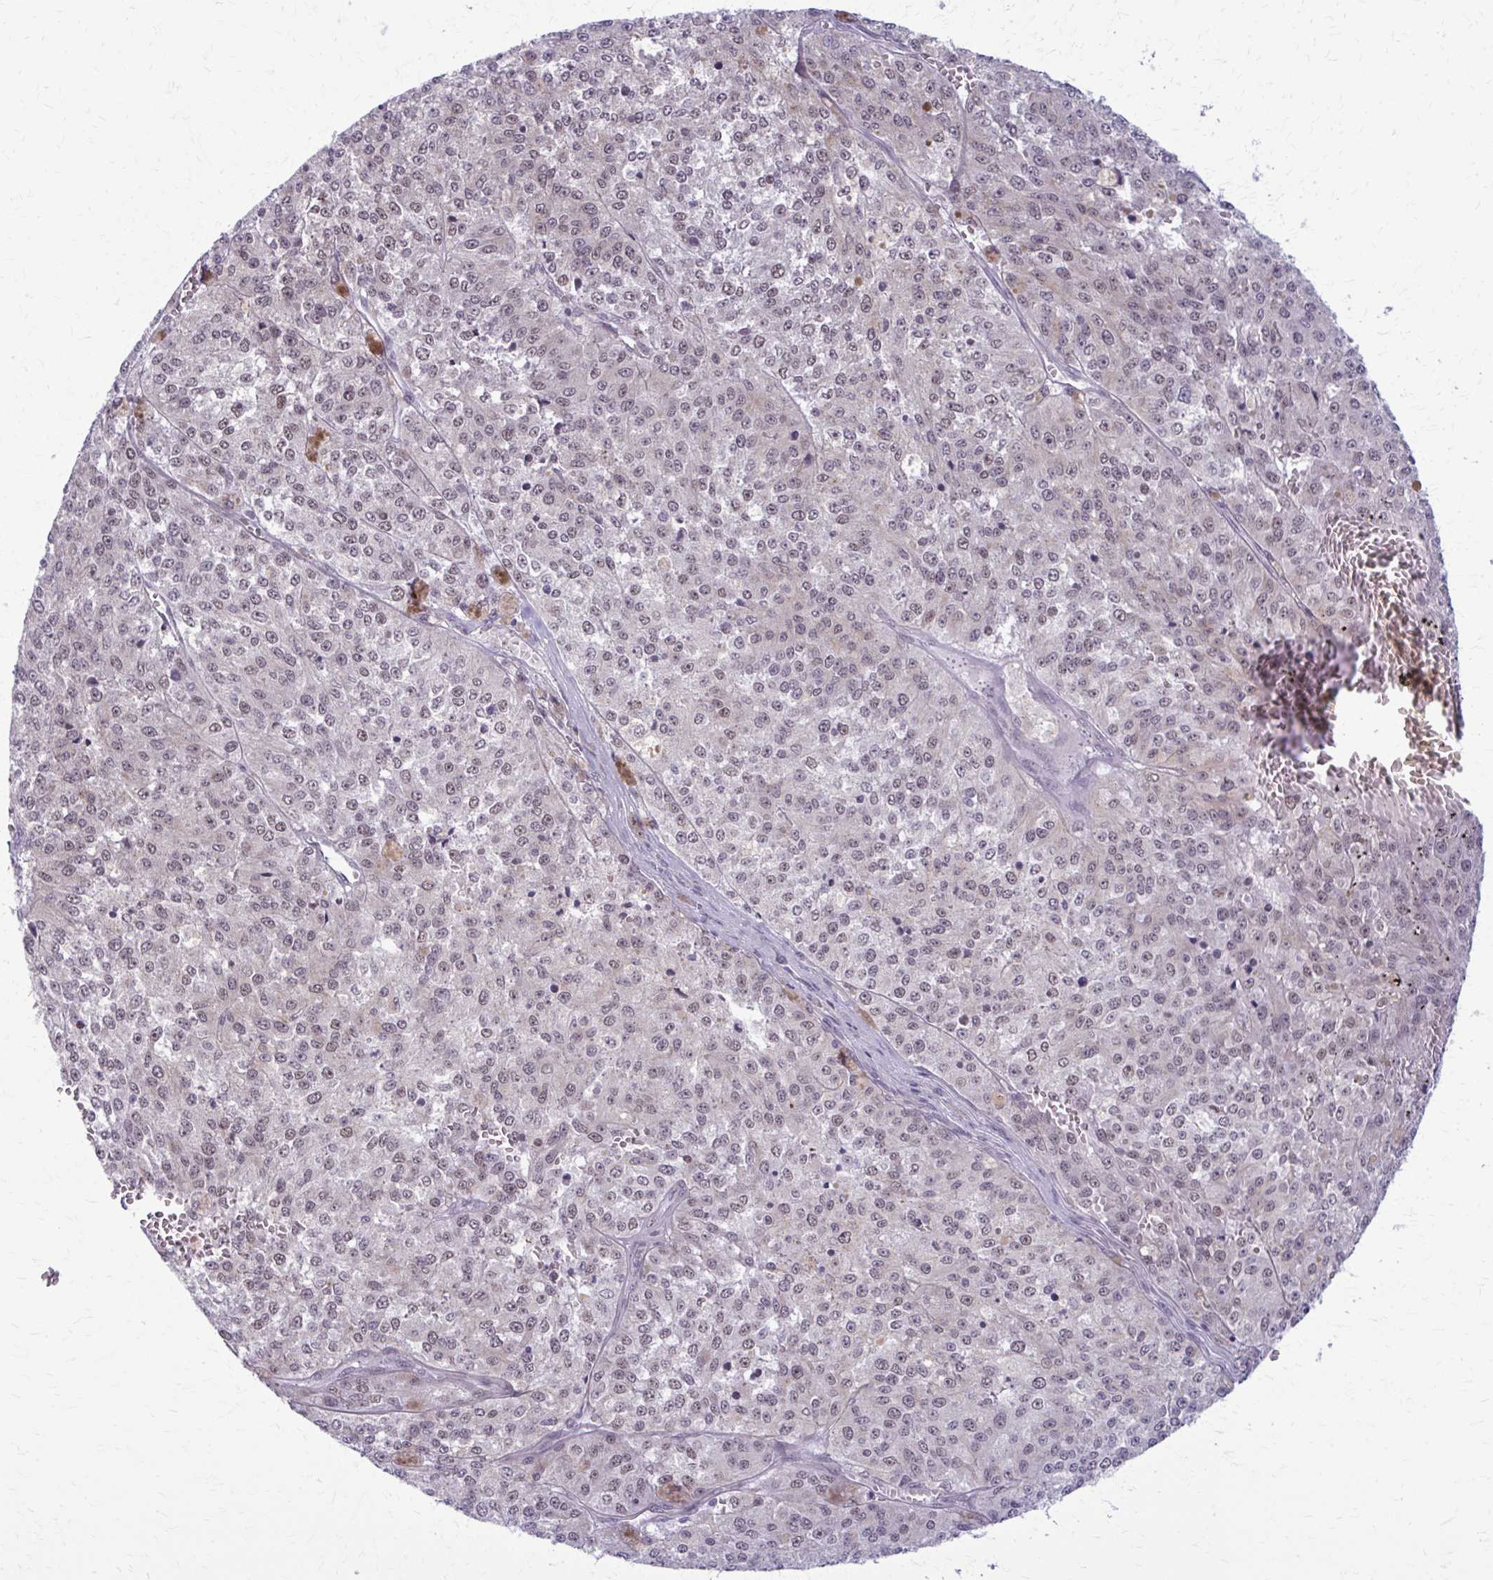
{"staining": {"intensity": "moderate", "quantity": "25%-75%", "location": "nuclear"}, "tissue": "melanoma", "cell_type": "Tumor cells", "image_type": "cancer", "snomed": [{"axis": "morphology", "description": "Malignant melanoma, Metastatic site"}, {"axis": "topography", "description": "Lymph node"}], "caption": "Melanoma stained with DAB immunohistochemistry (IHC) exhibits medium levels of moderate nuclear staining in about 25%-75% of tumor cells. The staining was performed using DAB (3,3'-diaminobenzidine), with brown indicating positive protein expression. Nuclei are stained blue with hematoxylin.", "gene": "NUMBL", "patient": {"sex": "female", "age": 64}}